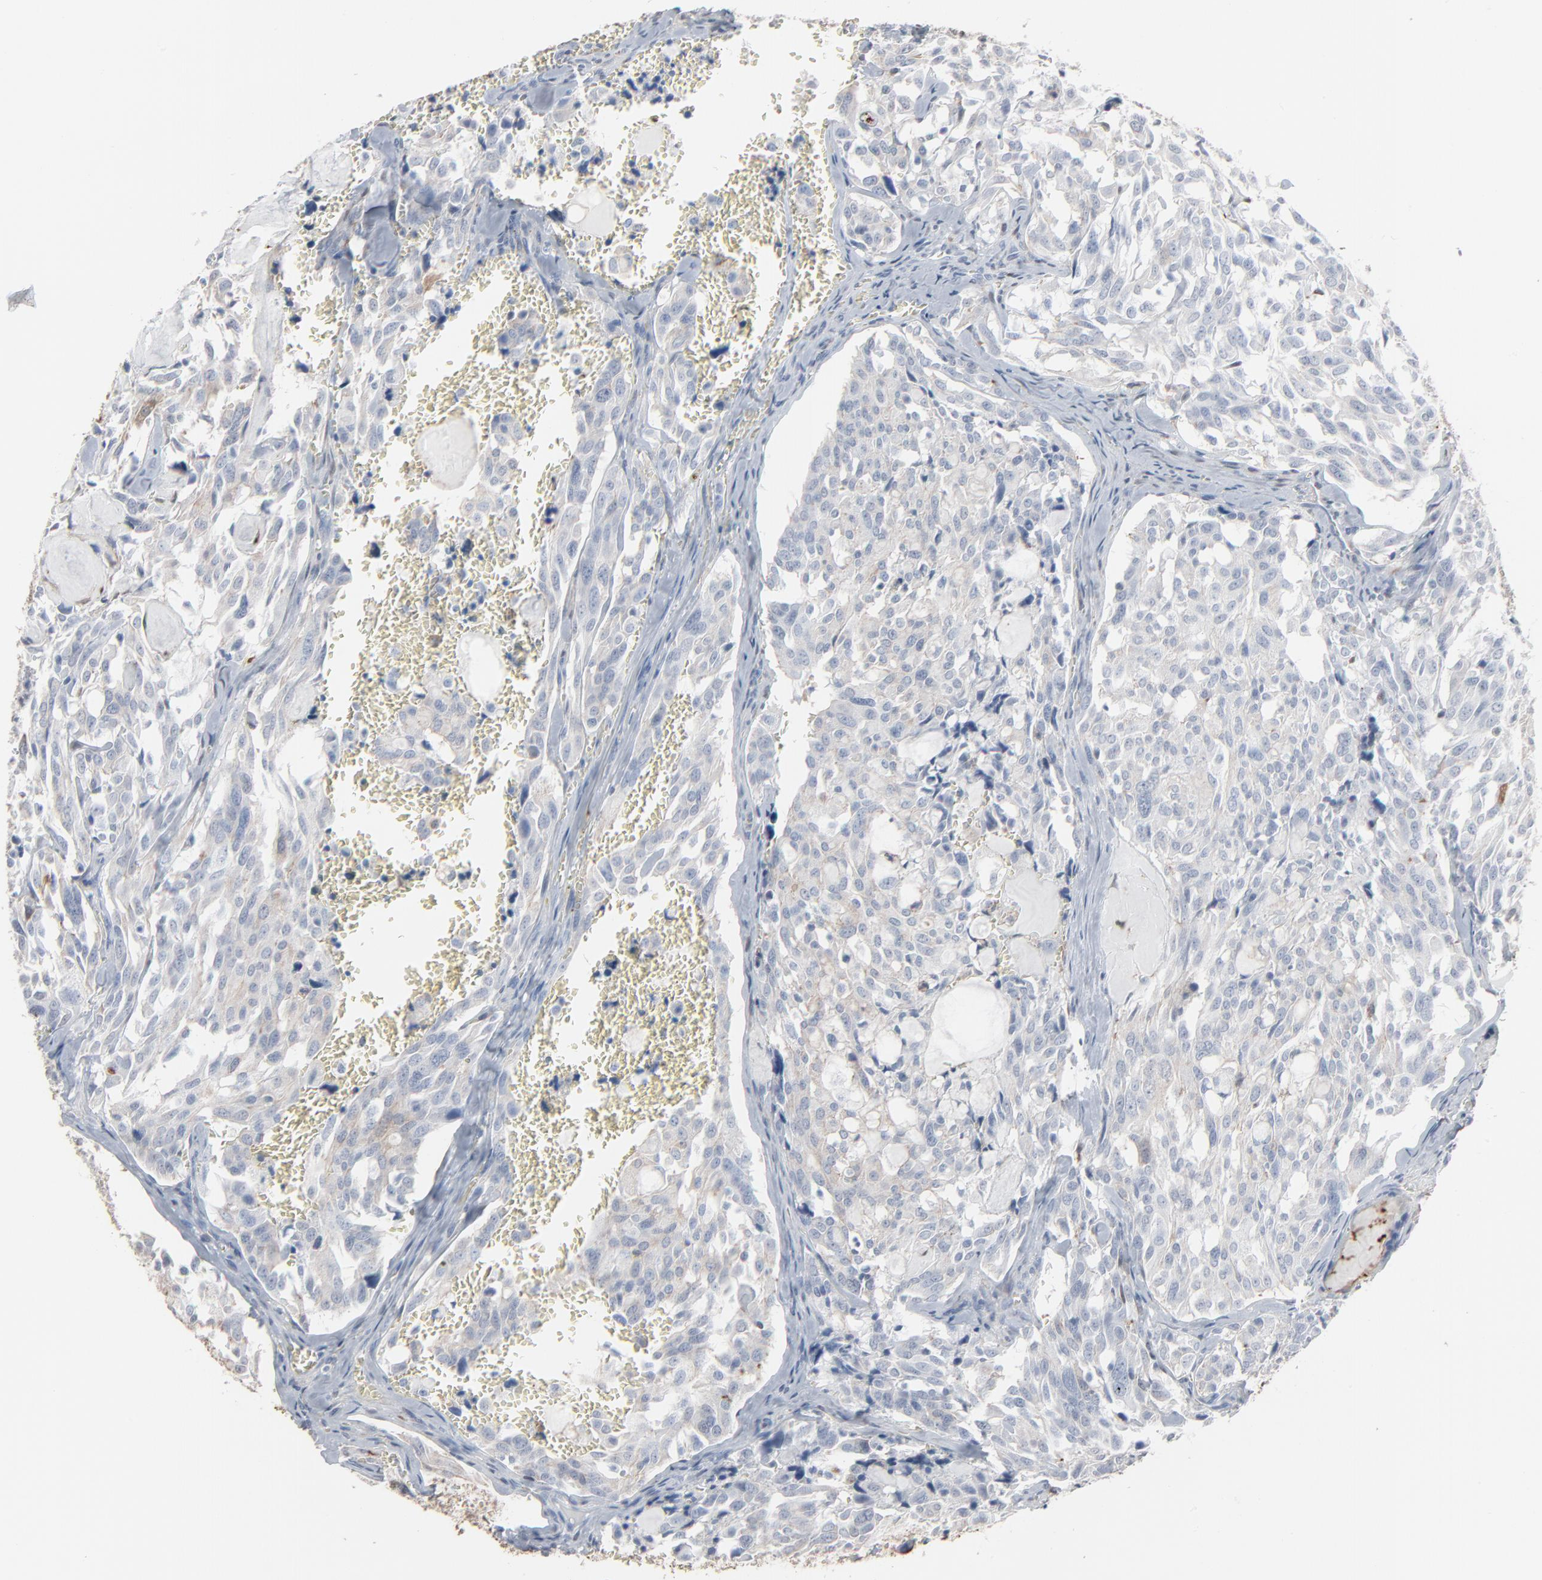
{"staining": {"intensity": "weak", "quantity": "<25%", "location": "cytoplasmic/membranous"}, "tissue": "thyroid cancer", "cell_type": "Tumor cells", "image_type": "cancer", "snomed": [{"axis": "morphology", "description": "Carcinoma, NOS"}, {"axis": "morphology", "description": "Carcinoid, malignant, NOS"}, {"axis": "topography", "description": "Thyroid gland"}], "caption": "A high-resolution photomicrograph shows immunohistochemistry (IHC) staining of thyroid cancer, which demonstrates no significant expression in tumor cells.", "gene": "PHGDH", "patient": {"sex": "male", "age": 33}}